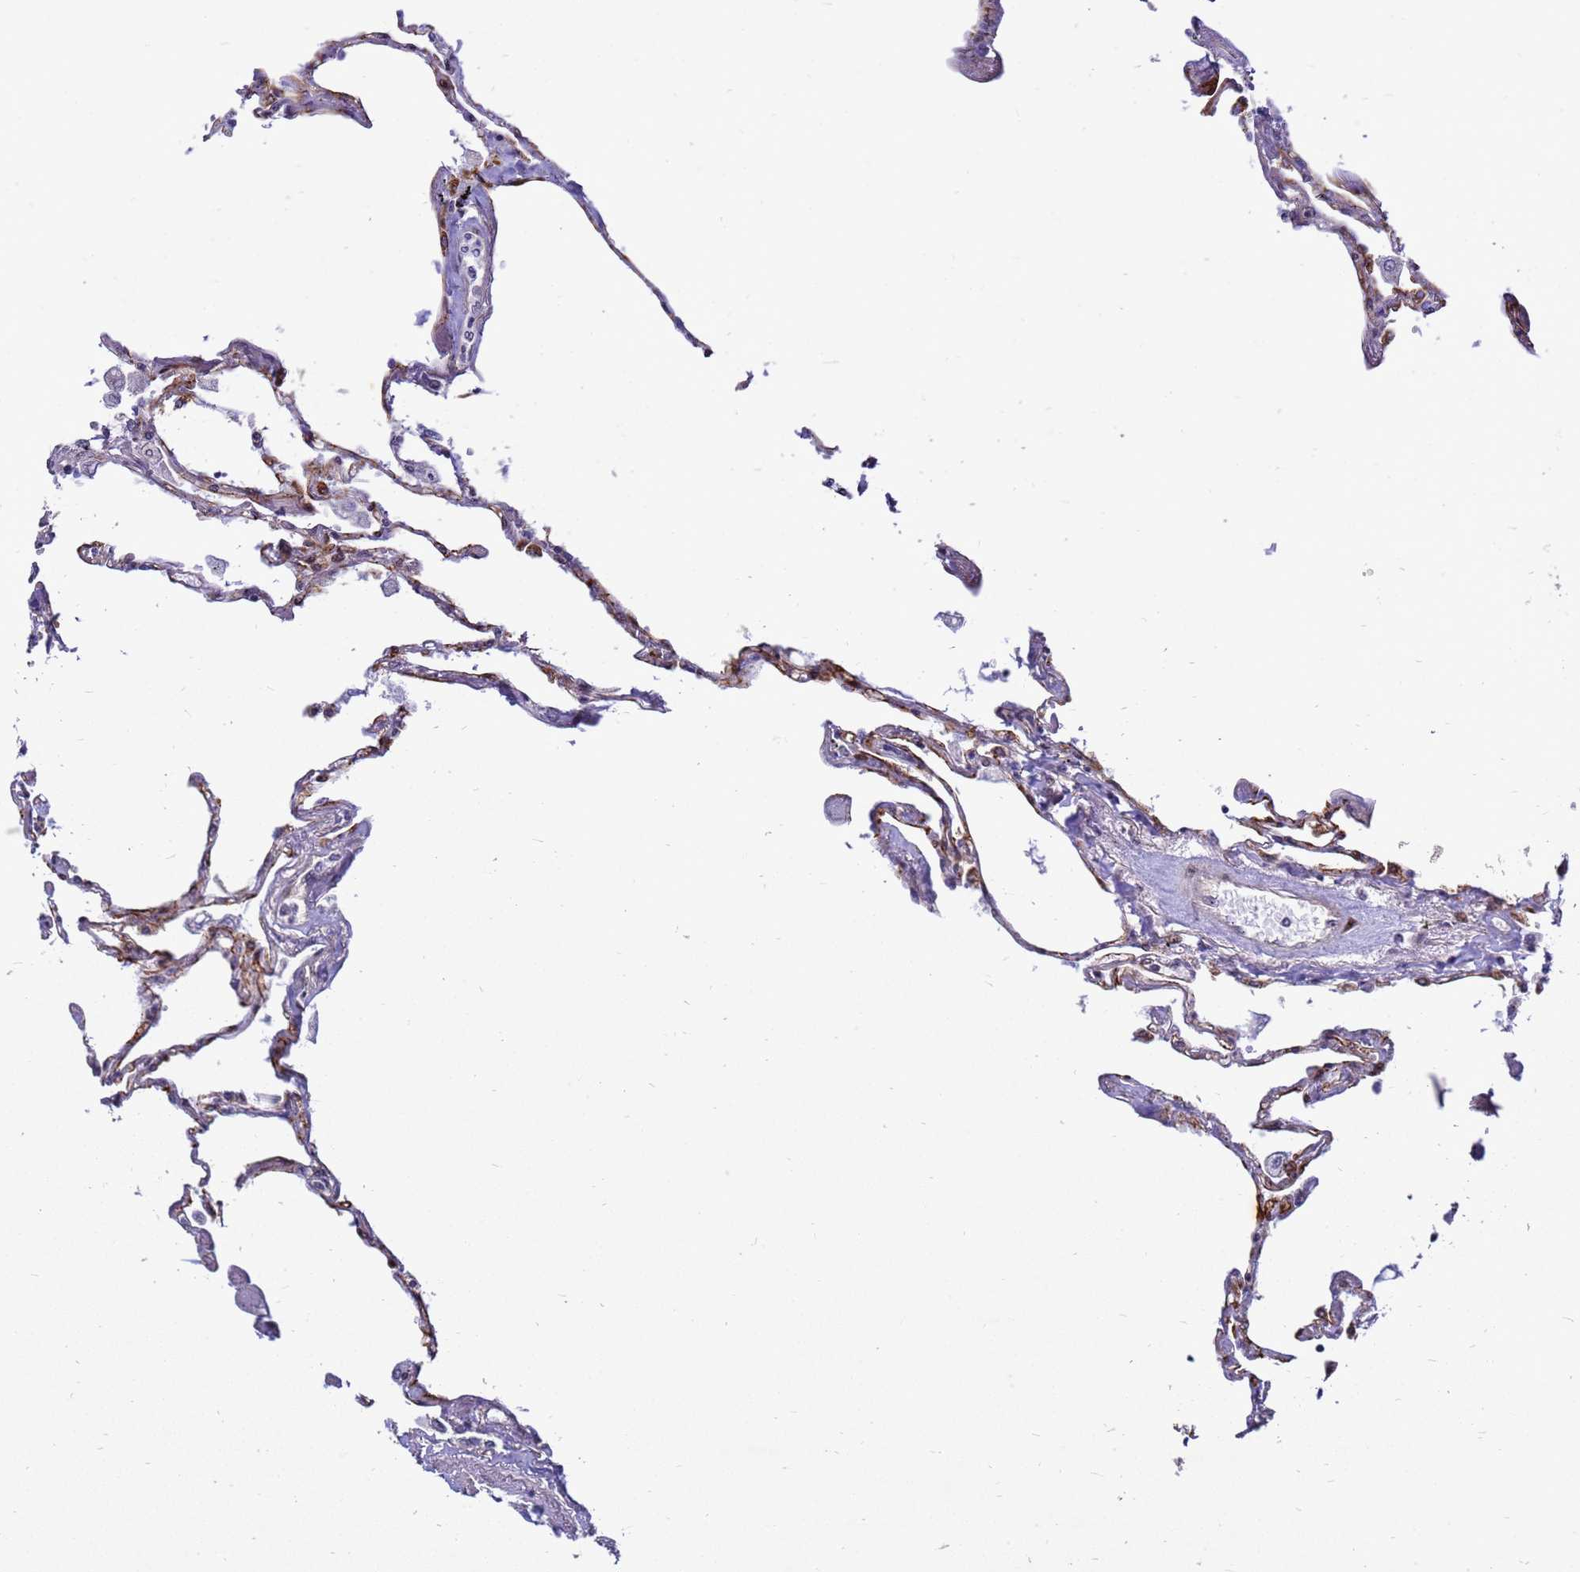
{"staining": {"intensity": "moderate", "quantity": "<25%", "location": "cytoplasmic/membranous"}, "tissue": "lung", "cell_type": "Alveolar cells", "image_type": "normal", "snomed": [{"axis": "morphology", "description": "Normal tissue, NOS"}, {"axis": "topography", "description": "Lung"}], "caption": "IHC of benign lung reveals low levels of moderate cytoplasmic/membranous staining in approximately <25% of alveolar cells.", "gene": "RSPO1", "patient": {"sex": "female", "age": 67}}